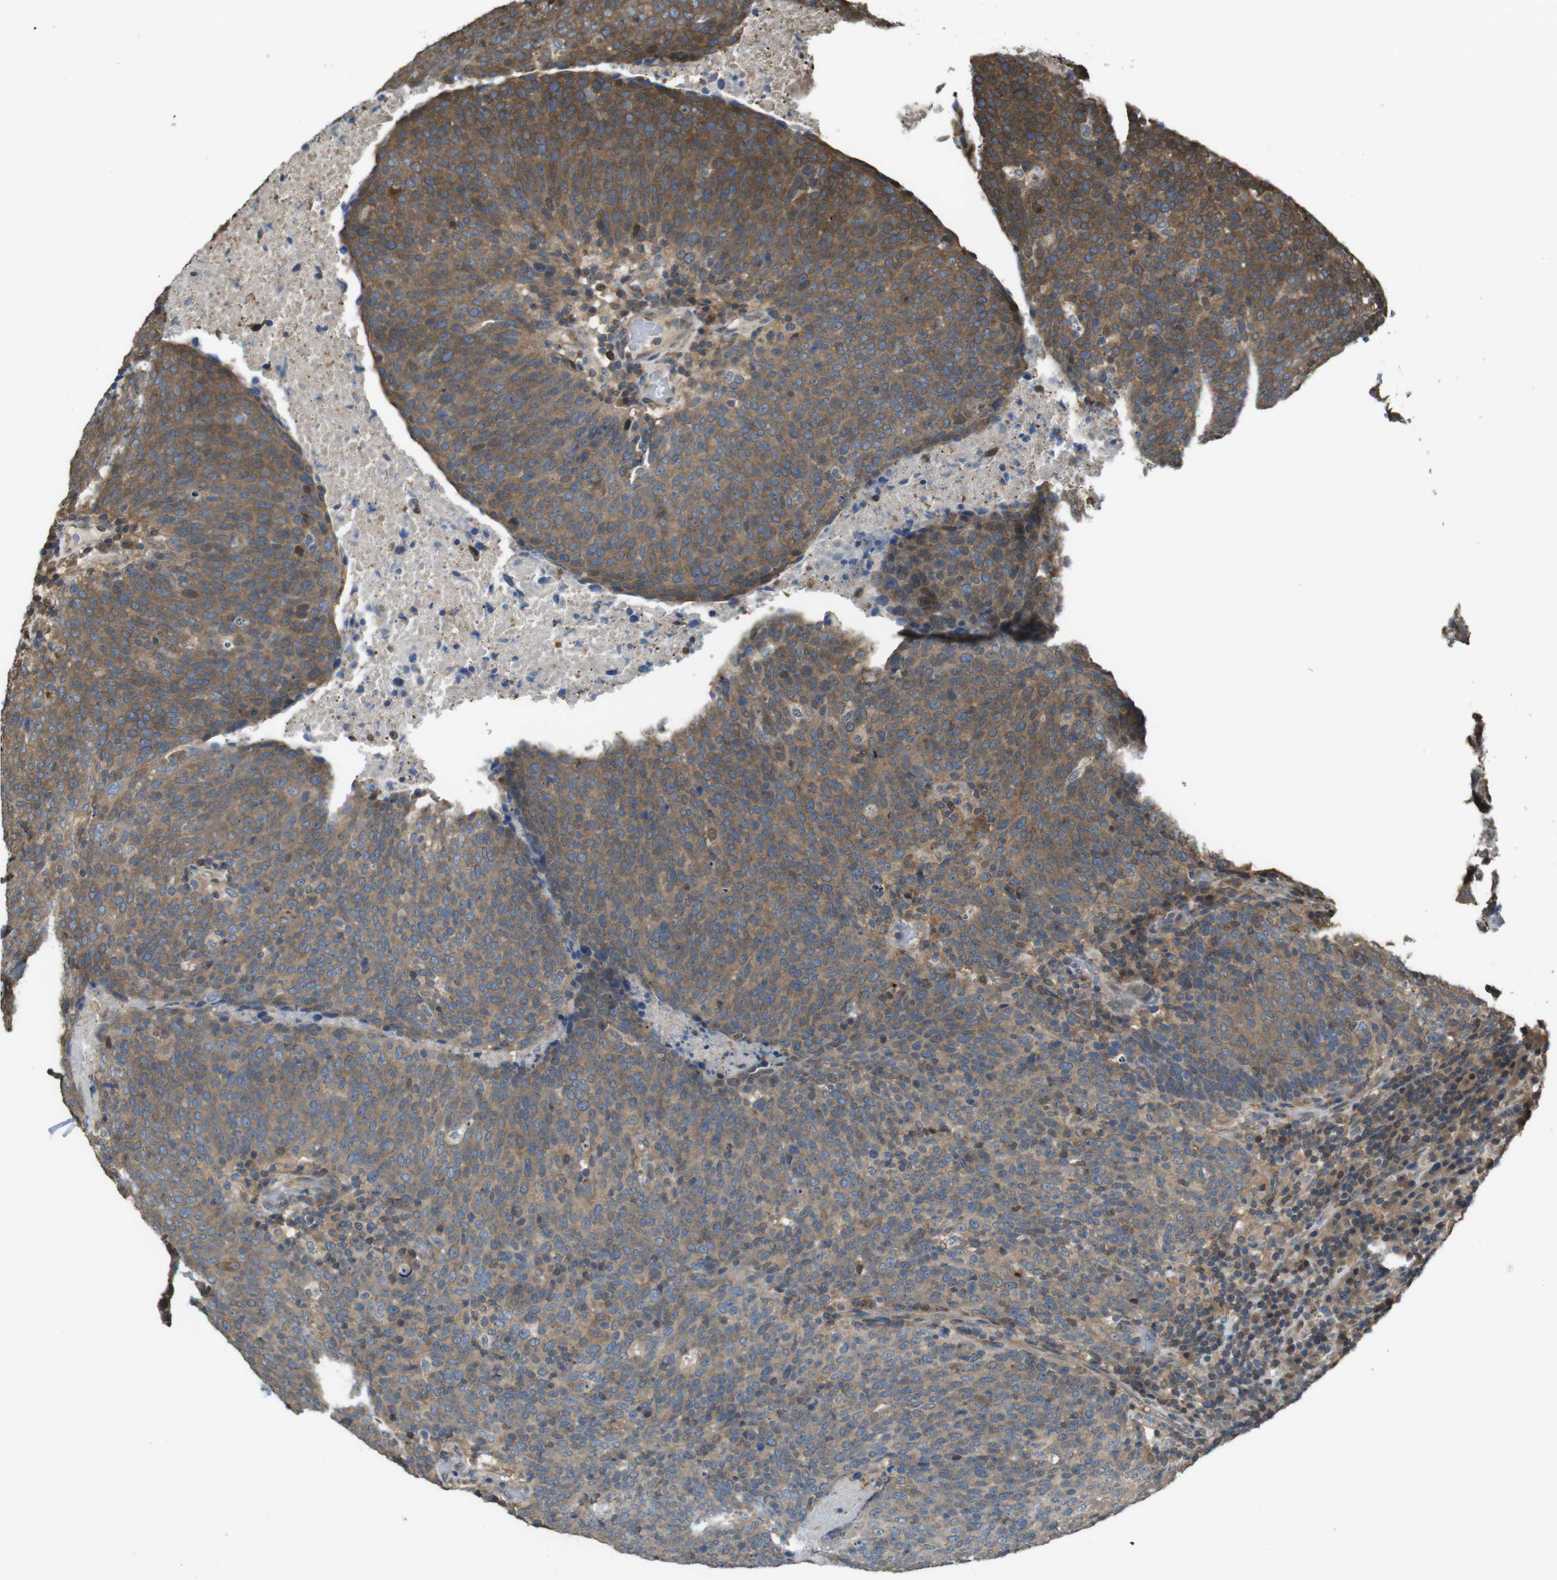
{"staining": {"intensity": "strong", "quantity": ">75%", "location": "cytoplasmic/membranous"}, "tissue": "head and neck cancer", "cell_type": "Tumor cells", "image_type": "cancer", "snomed": [{"axis": "morphology", "description": "Squamous cell carcinoma, NOS"}, {"axis": "morphology", "description": "Squamous cell carcinoma, metastatic, NOS"}, {"axis": "topography", "description": "Lymph node"}, {"axis": "topography", "description": "Head-Neck"}], "caption": "IHC photomicrograph of neoplastic tissue: head and neck cancer stained using IHC demonstrates high levels of strong protein expression localized specifically in the cytoplasmic/membranous of tumor cells, appearing as a cytoplasmic/membranous brown color.", "gene": "ARHGDIA", "patient": {"sex": "male", "age": 62}}